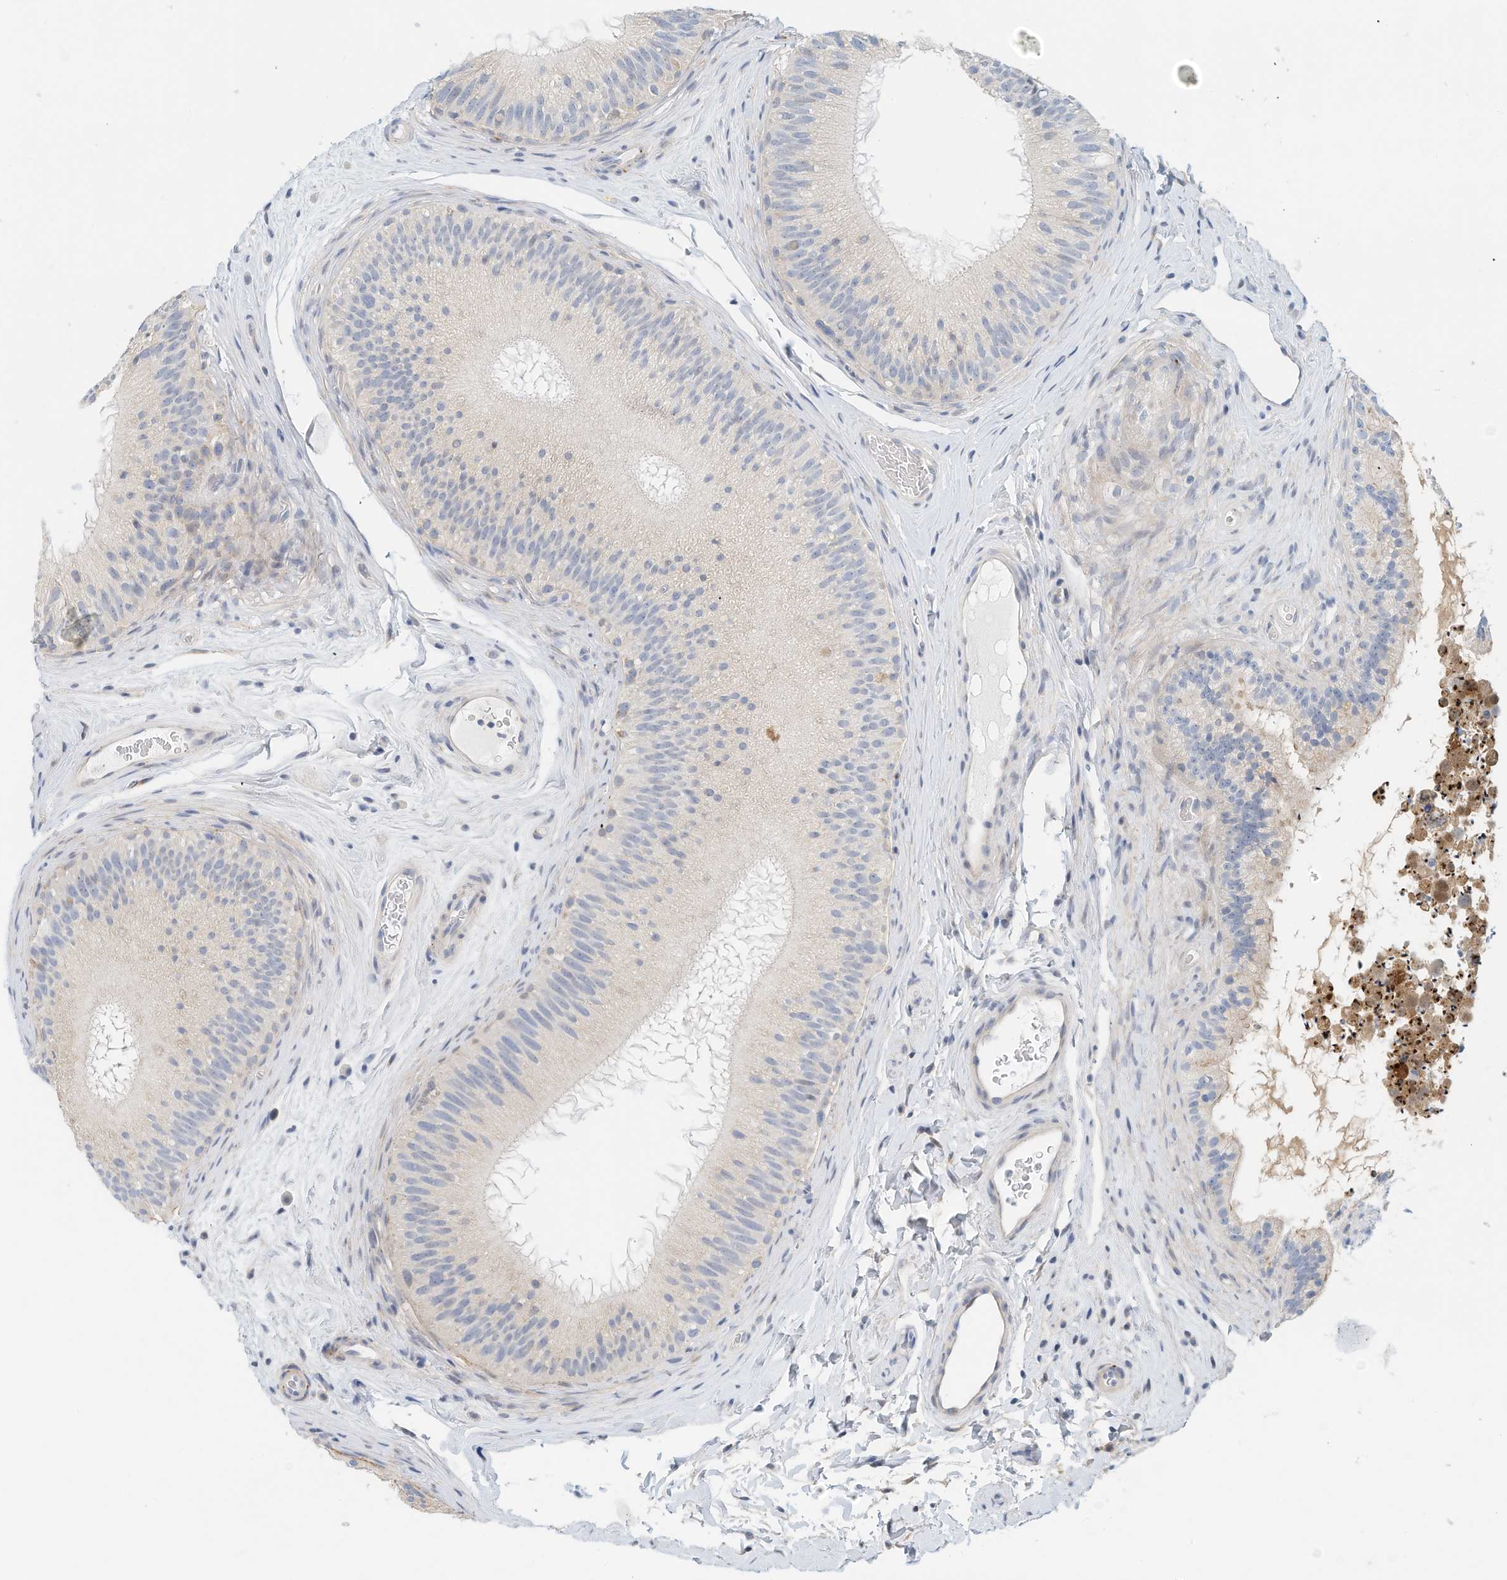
{"staining": {"intensity": "weak", "quantity": "<25%", "location": "cytoplasmic/membranous"}, "tissue": "epididymis", "cell_type": "Glandular cells", "image_type": "normal", "snomed": [{"axis": "morphology", "description": "Normal tissue, NOS"}, {"axis": "topography", "description": "Epididymis"}], "caption": "An image of human epididymis is negative for staining in glandular cells.", "gene": "ARHGAP28", "patient": {"sex": "male", "age": 45}}